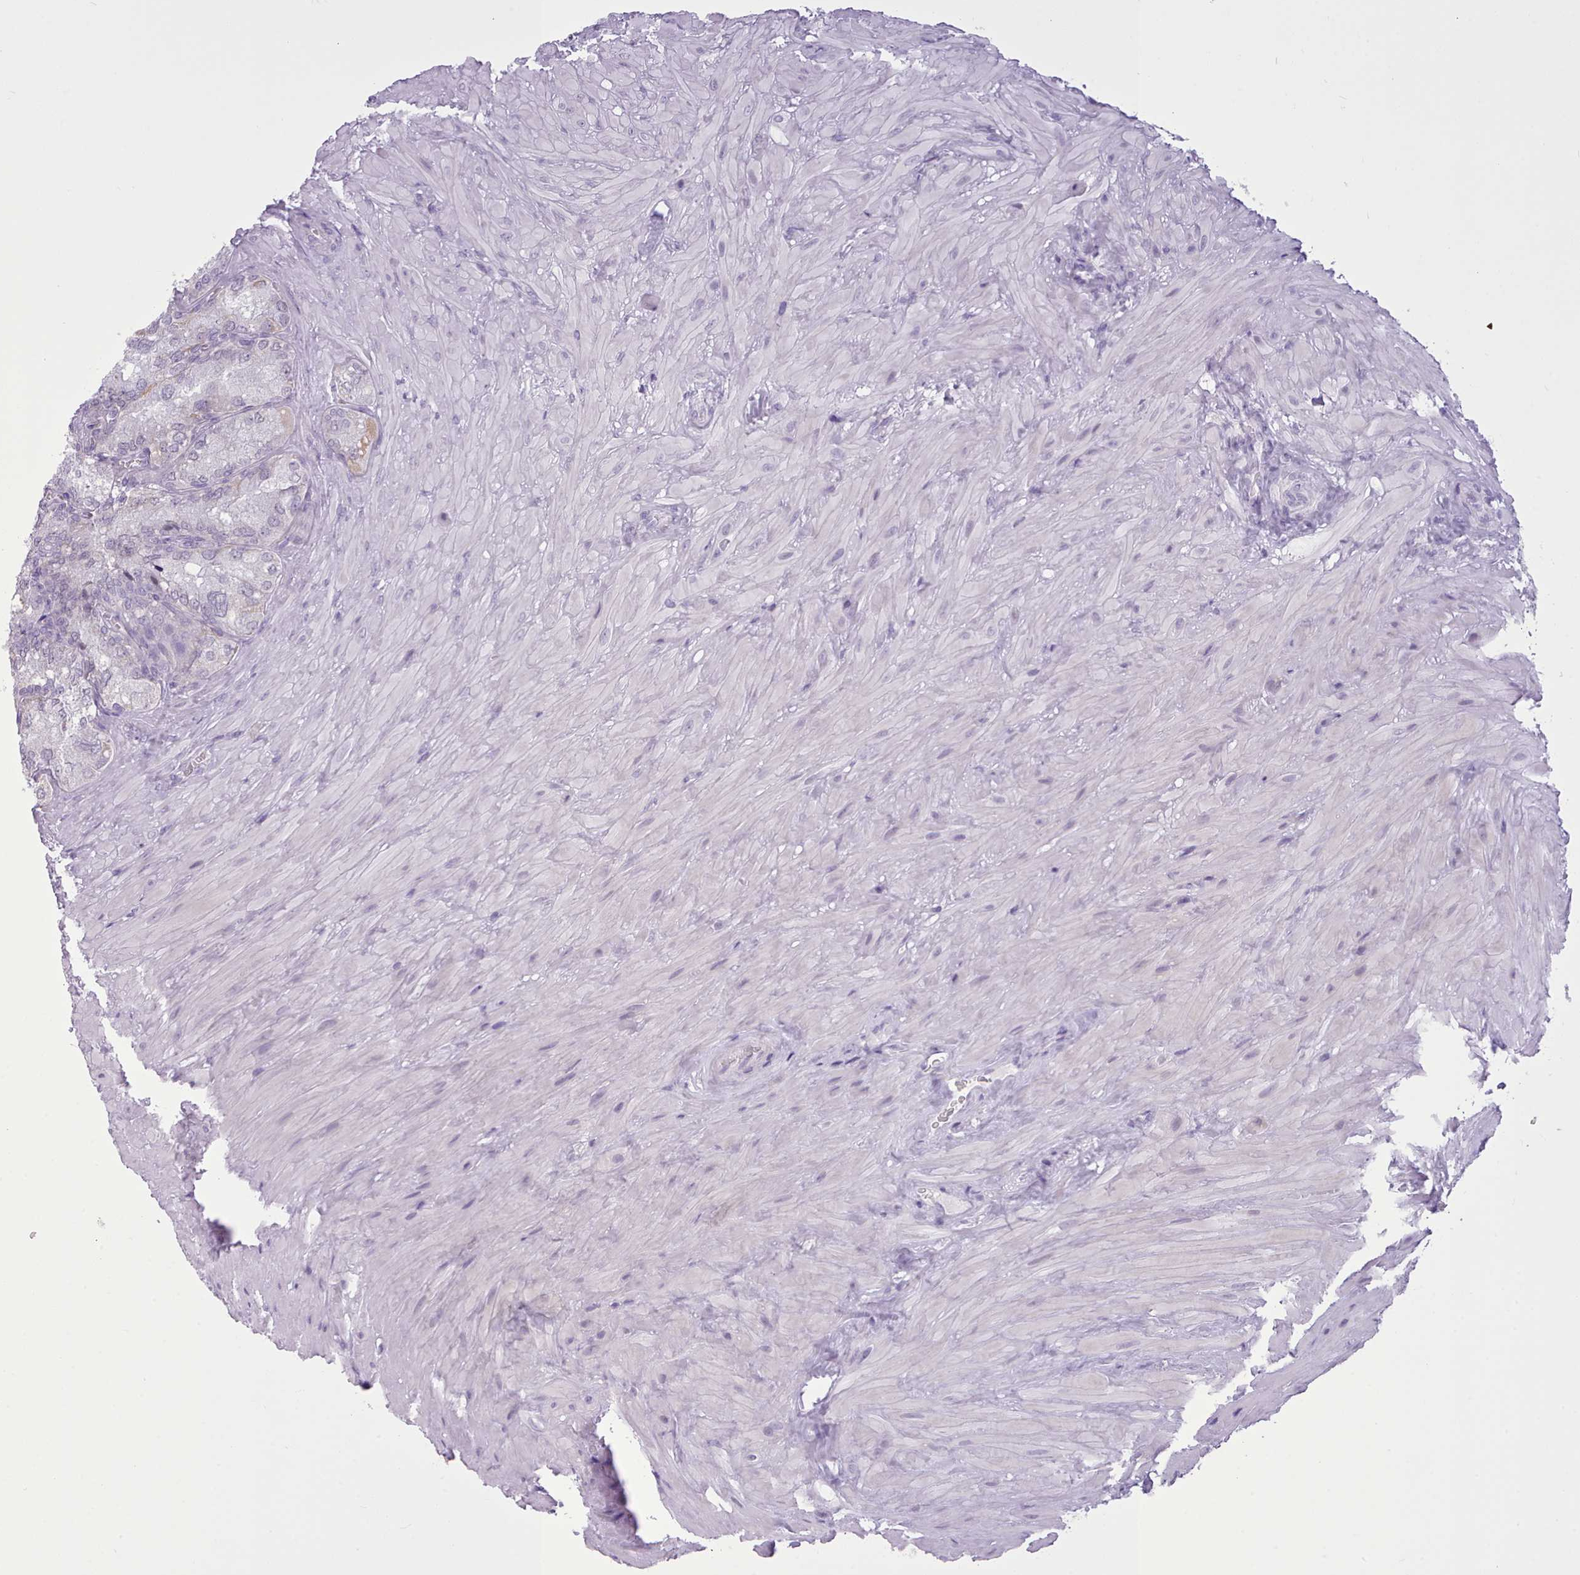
{"staining": {"intensity": "negative", "quantity": "none", "location": "none"}, "tissue": "seminal vesicle", "cell_type": "Glandular cells", "image_type": "normal", "snomed": [{"axis": "morphology", "description": "Normal tissue, NOS"}, {"axis": "topography", "description": "Seminal veicle"}], "caption": "IHC micrograph of normal seminal vesicle stained for a protein (brown), which shows no staining in glandular cells. Nuclei are stained in blue.", "gene": "FBXO48", "patient": {"sex": "male", "age": 62}}